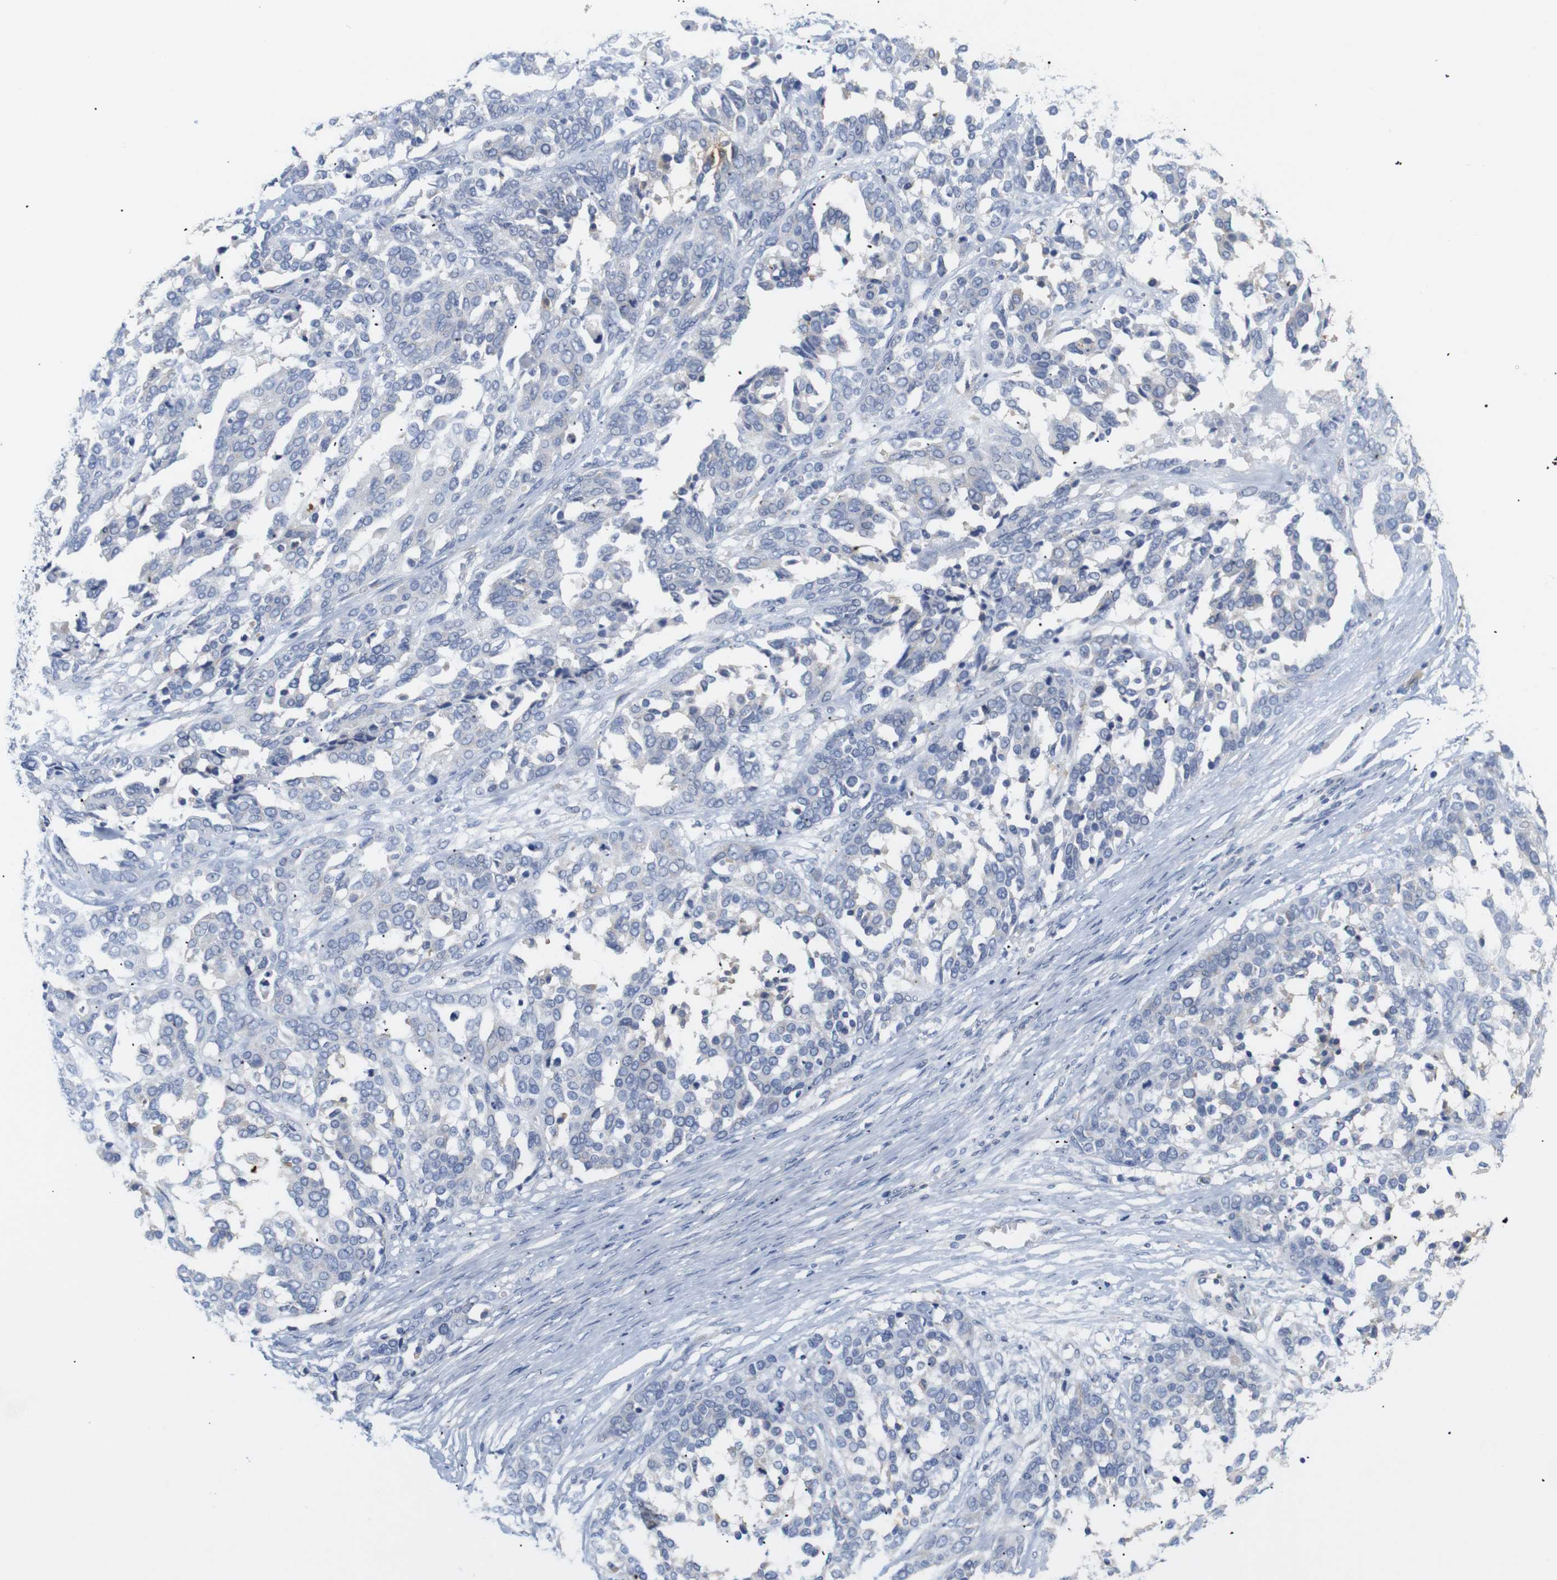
{"staining": {"intensity": "negative", "quantity": "none", "location": "none"}, "tissue": "ovarian cancer", "cell_type": "Tumor cells", "image_type": "cancer", "snomed": [{"axis": "morphology", "description": "Cystadenocarcinoma, serous, NOS"}, {"axis": "topography", "description": "Ovary"}], "caption": "IHC photomicrograph of ovarian cancer (serous cystadenocarcinoma) stained for a protein (brown), which reveals no expression in tumor cells.", "gene": "TRIM5", "patient": {"sex": "female", "age": 44}}